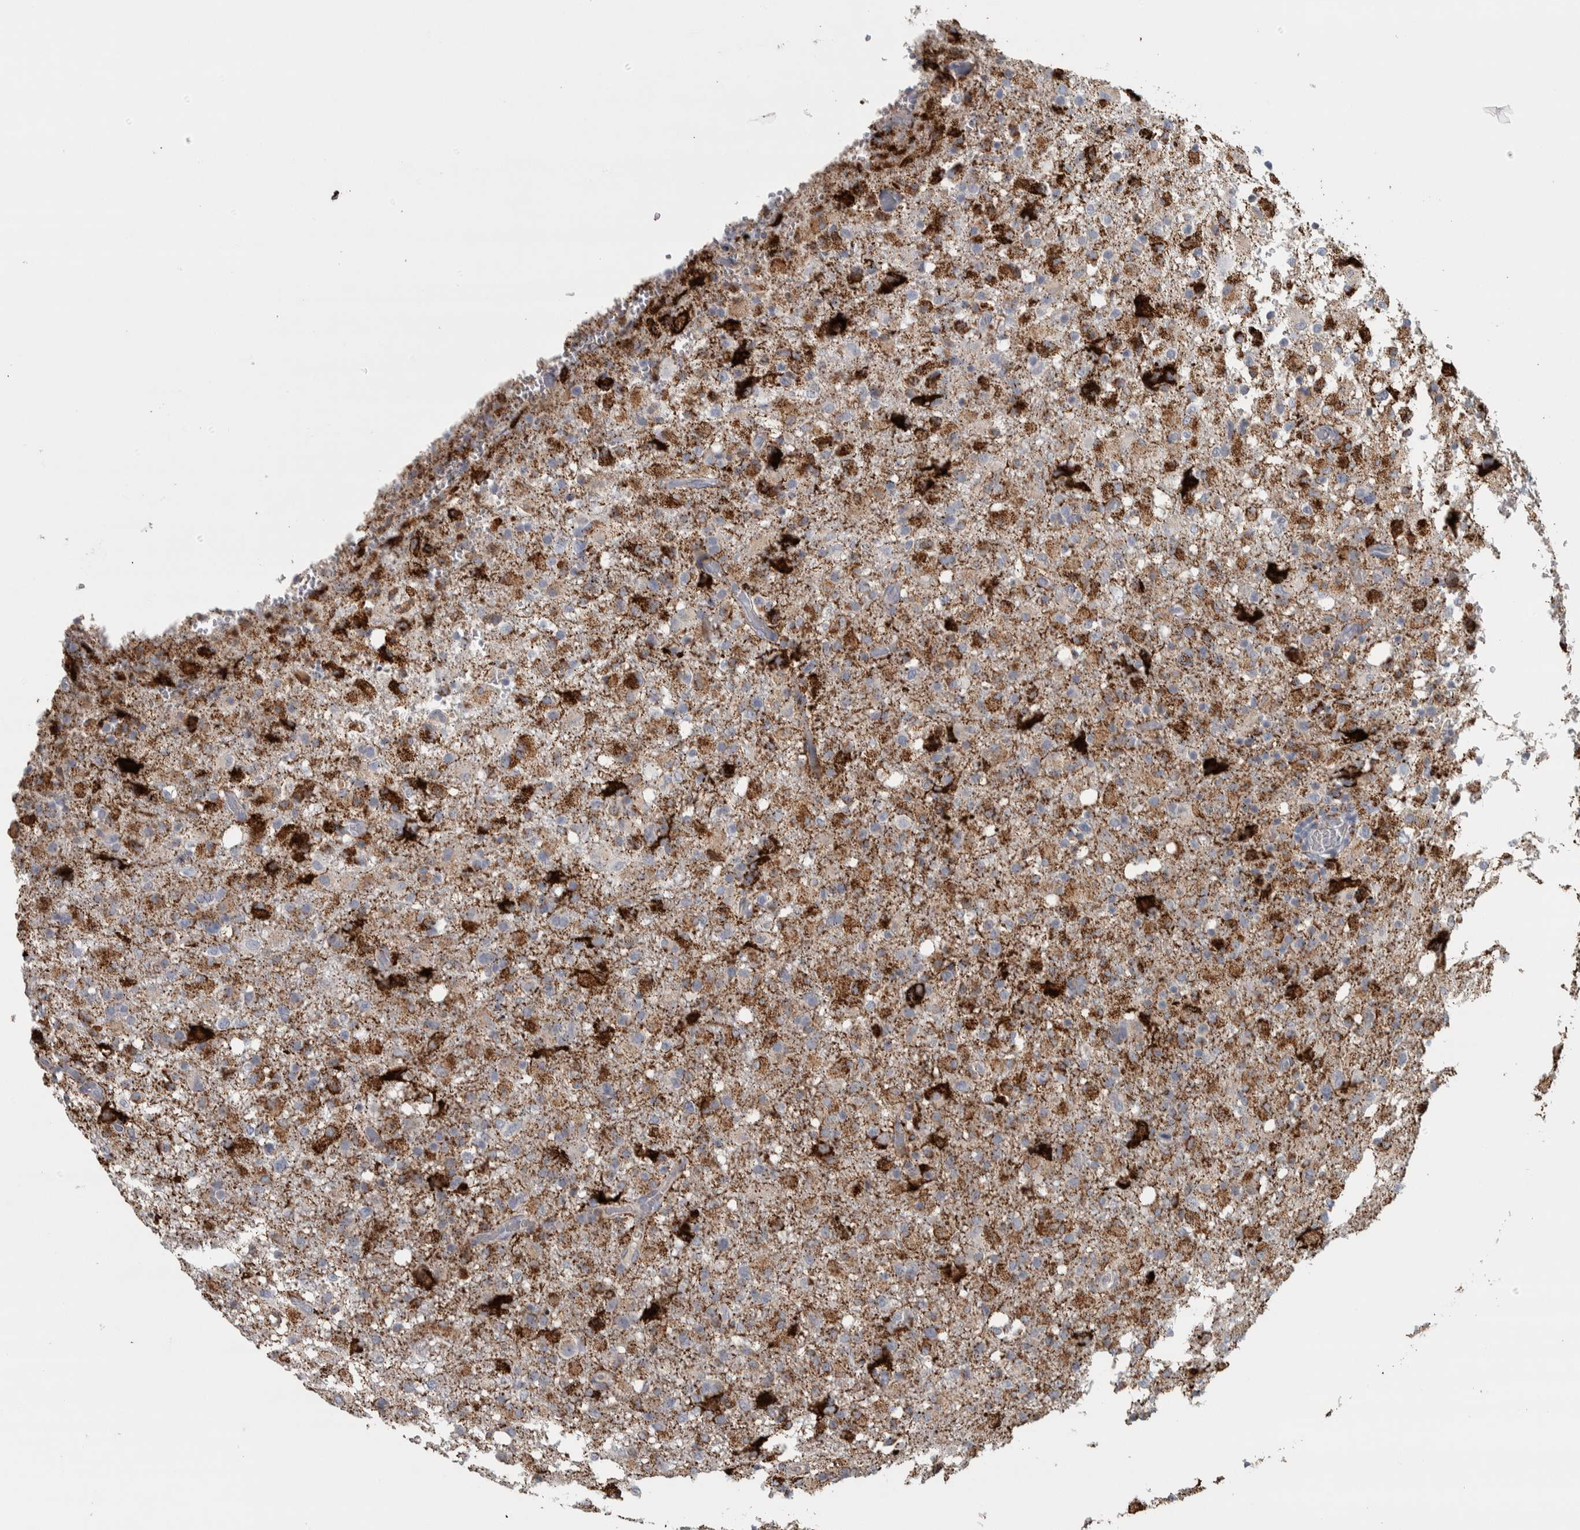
{"staining": {"intensity": "moderate", "quantity": "25%-75%", "location": "cytoplasmic/membranous"}, "tissue": "glioma", "cell_type": "Tumor cells", "image_type": "cancer", "snomed": [{"axis": "morphology", "description": "Glioma, malignant, High grade"}, {"axis": "topography", "description": "Brain"}], "caption": "Immunohistochemical staining of human high-grade glioma (malignant) exhibits medium levels of moderate cytoplasmic/membranous protein staining in about 25%-75% of tumor cells.", "gene": "FAM78A", "patient": {"sex": "female", "age": 57}}